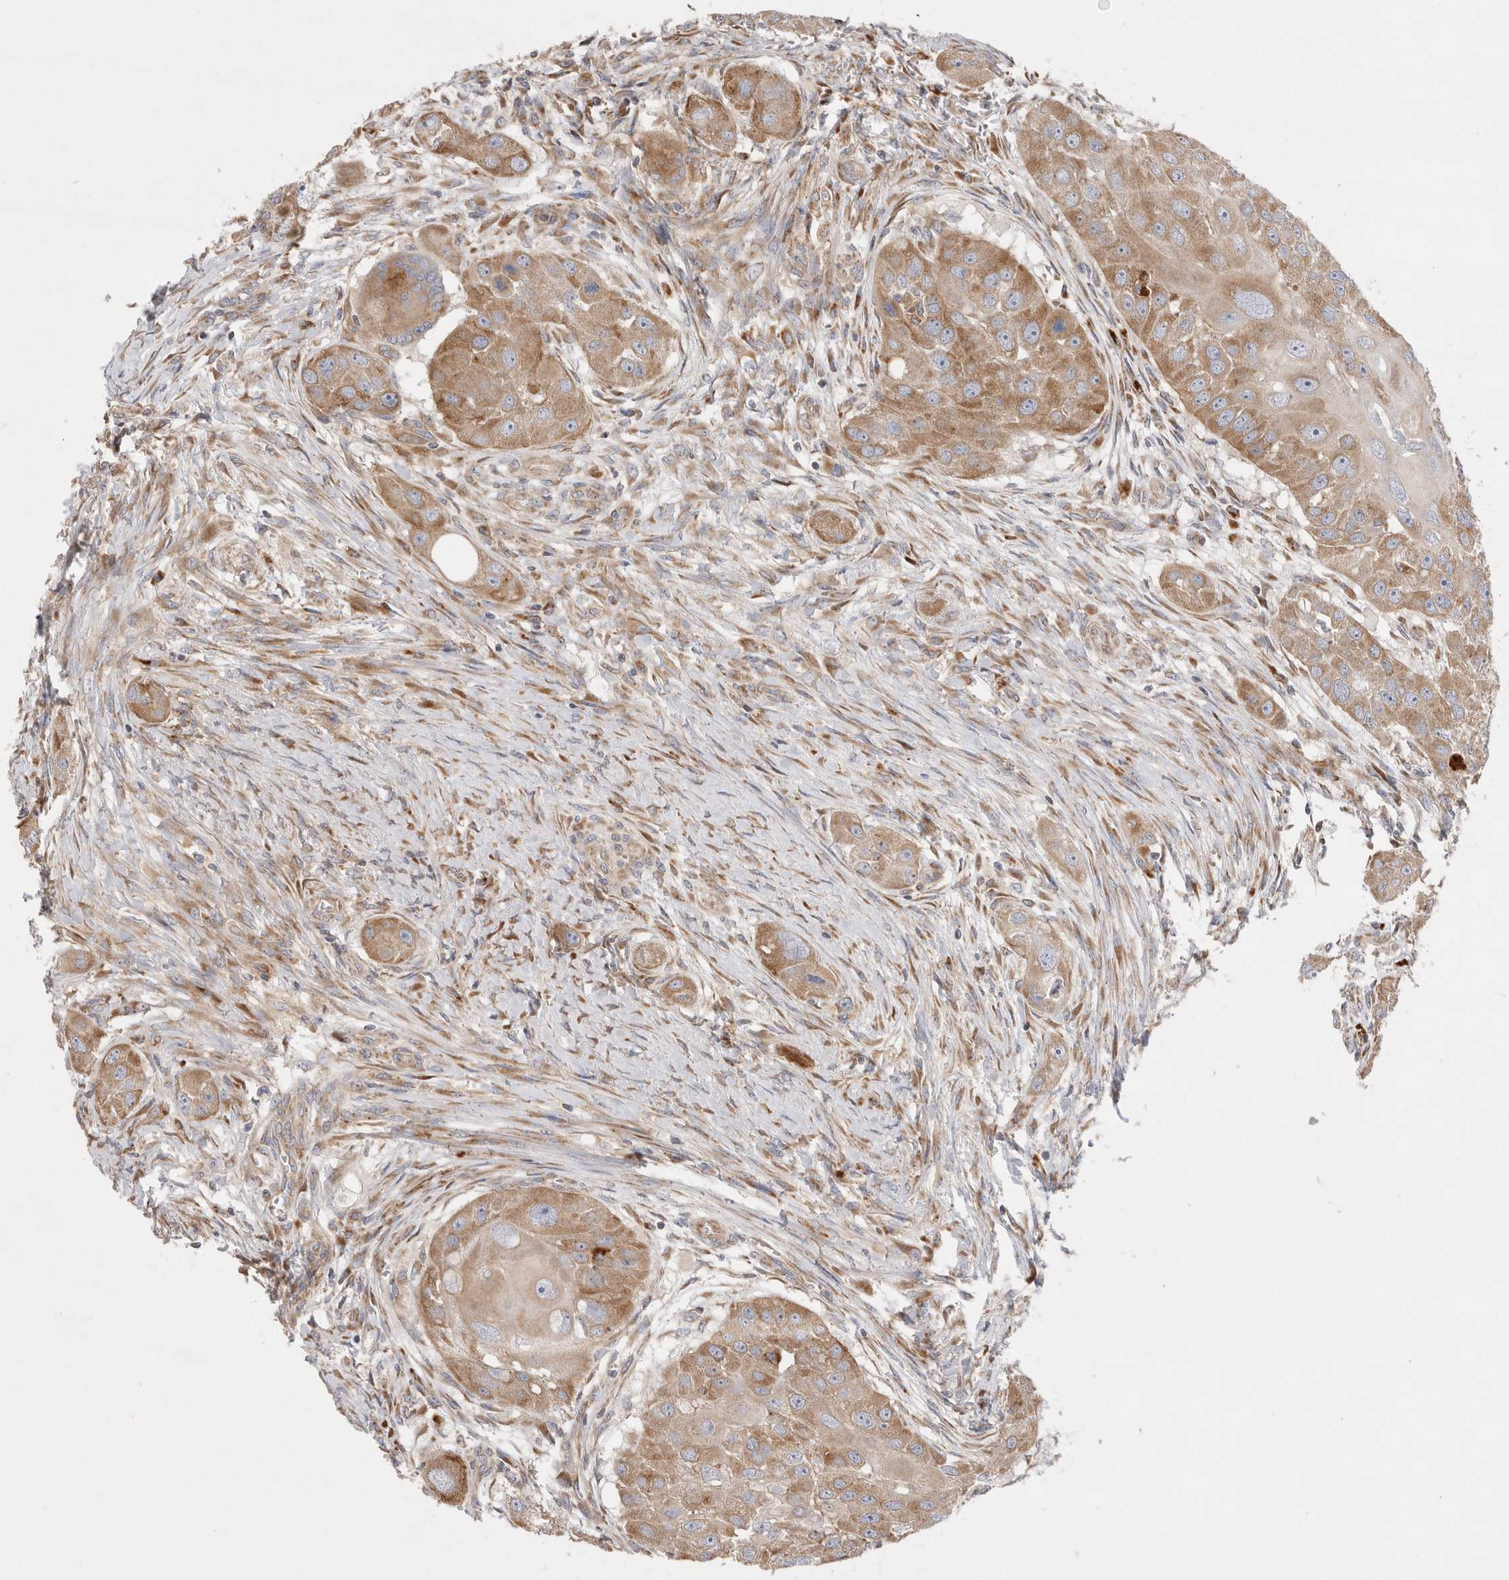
{"staining": {"intensity": "moderate", "quantity": ">75%", "location": "cytoplasmic/membranous"}, "tissue": "head and neck cancer", "cell_type": "Tumor cells", "image_type": "cancer", "snomed": [{"axis": "morphology", "description": "Normal tissue, NOS"}, {"axis": "morphology", "description": "Squamous cell carcinoma, NOS"}, {"axis": "topography", "description": "Skeletal muscle"}, {"axis": "topography", "description": "Head-Neck"}], "caption": "Protein expression by immunohistochemistry reveals moderate cytoplasmic/membranous expression in about >75% of tumor cells in head and neck squamous cell carcinoma.", "gene": "TBC1D16", "patient": {"sex": "male", "age": 51}}